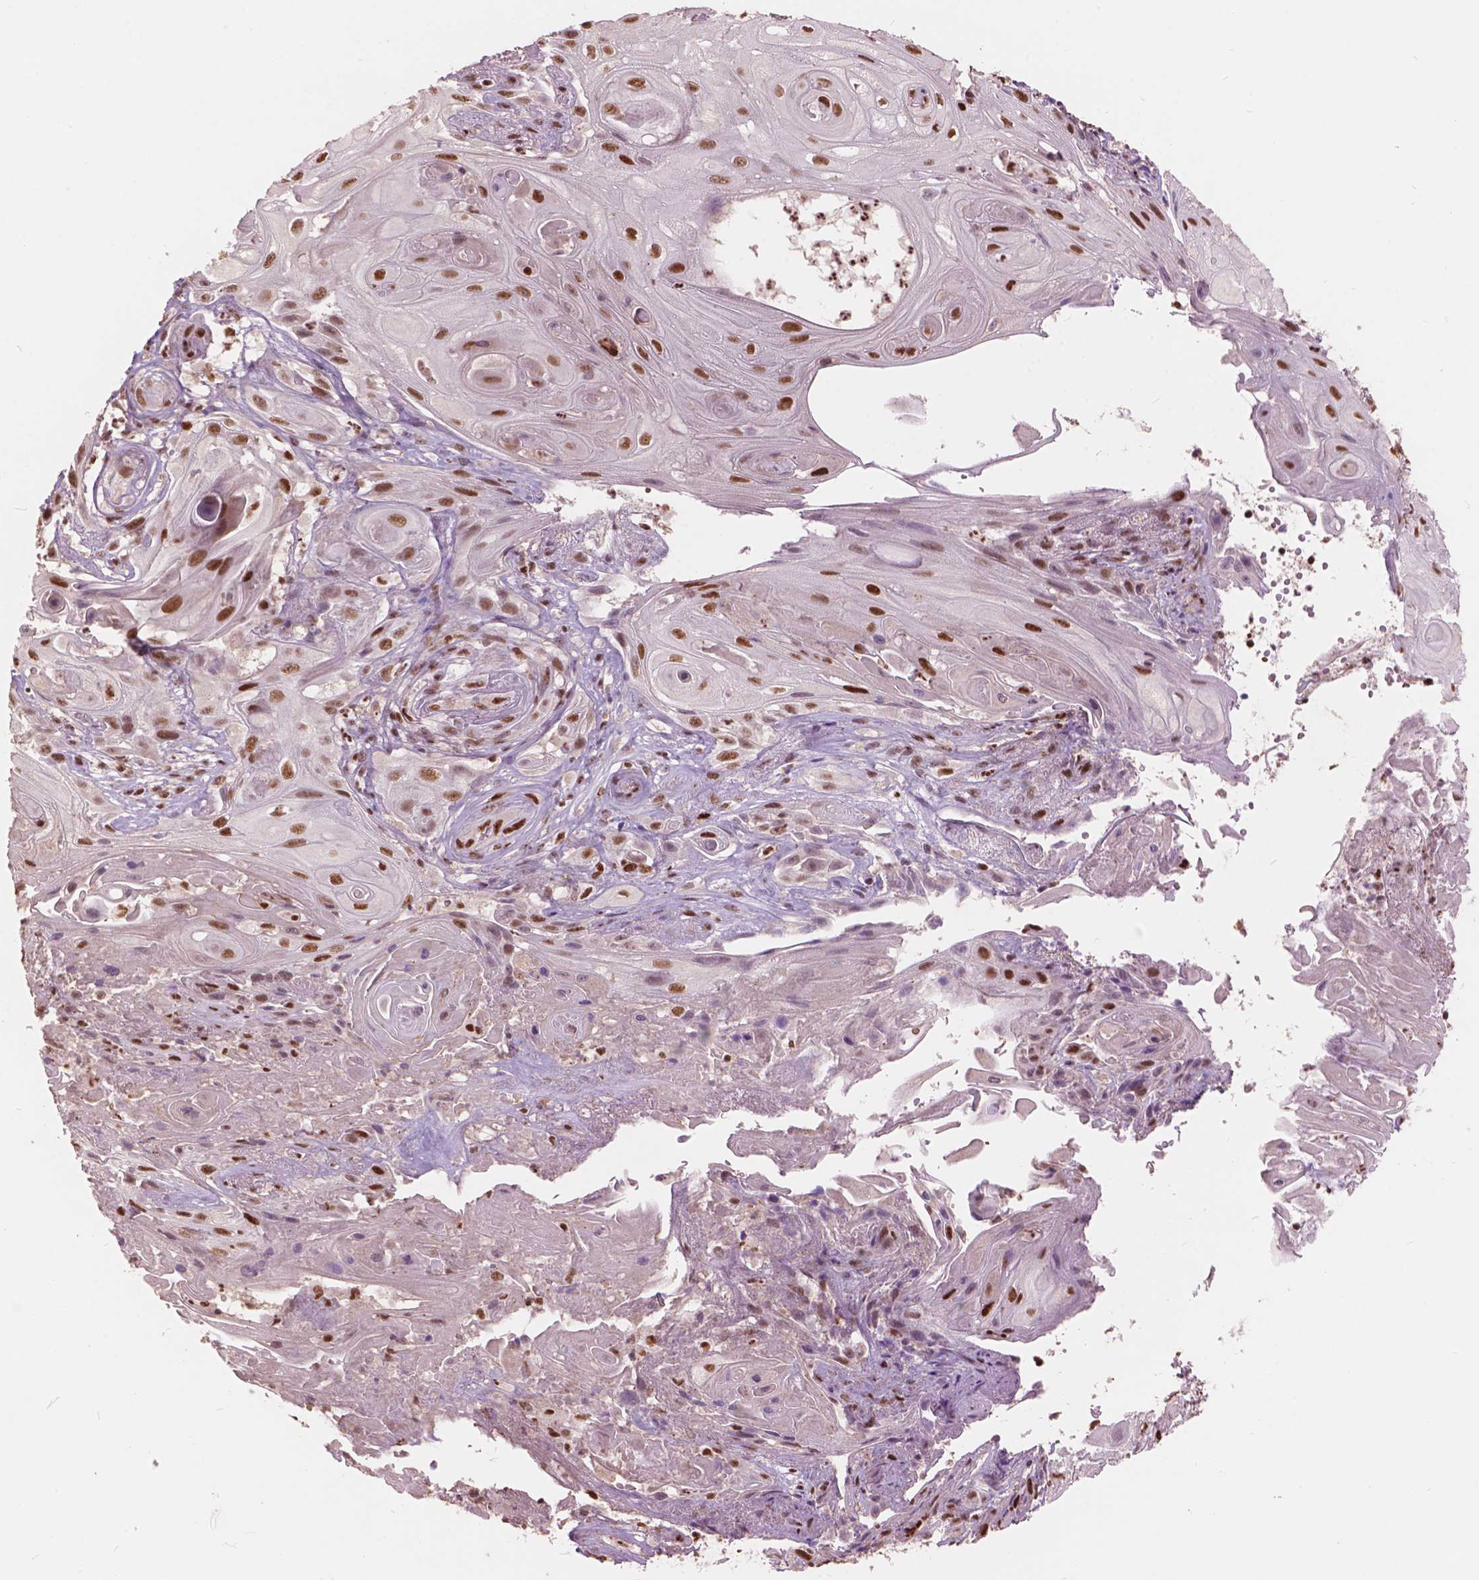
{"staining": {"intensity": "moderate", "quantity": ">75%", "location": "nuclear"}, "tissue": "skin cancer", "cell_type": "Tumor cells", "image_type": "cancer", "snomed": [{"axis": "morphology", "description": "Squamous cell carcinoma, NOS"}, {"axis": "topography", "description": "Skin"}], "caption": "Immunohistochemical staining of human squamous cell carcinoma (skin) displays medium levels of moderate nuclear protein positivity in about >75% of tumor cells.", "gene": "ANP32B", "patient": {"sex": "male", "age": 62}}